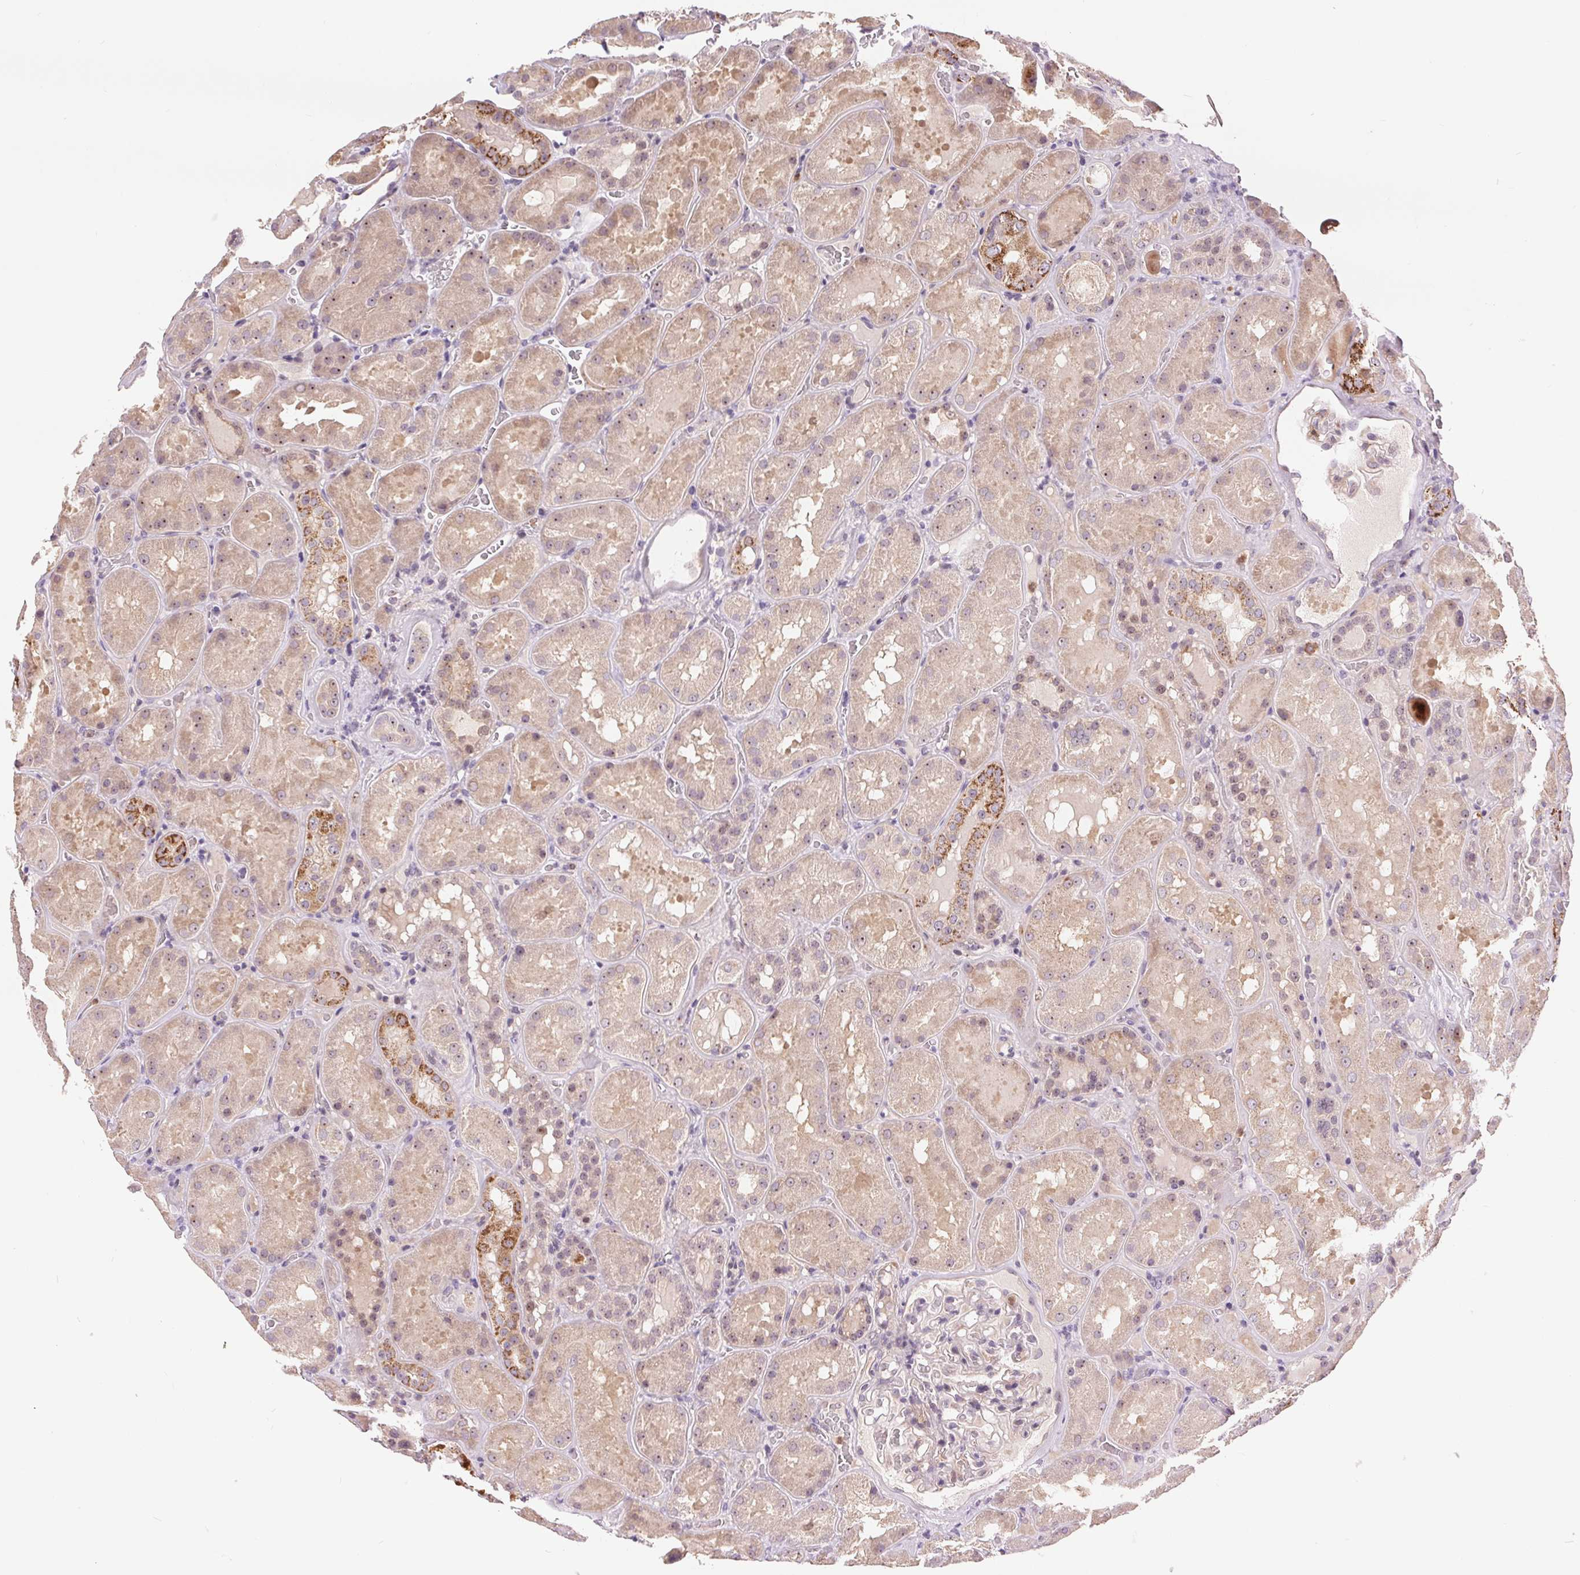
{"staining": {"intensity": "negative", "quantity": "none", "location": "none"}, "tissue": "kidney", "cell_type": "Cells in glomeruli", "image_type": "normal", "snomed": [{"axis": "morphology", "description": "Normal tissue, NOS"}, {"axis": "topography", "description": "Kidney"}], "caption": "The photomicrograph reveals no staining of cells in glomeruli in benign kidney. (Stains: DAB IHC with hematoxylin counter stain, Microscopy: brightfield microscopy at high magnification).", "gene": "RANBP3L", "patient": {"sex": "male", "age": 73}}